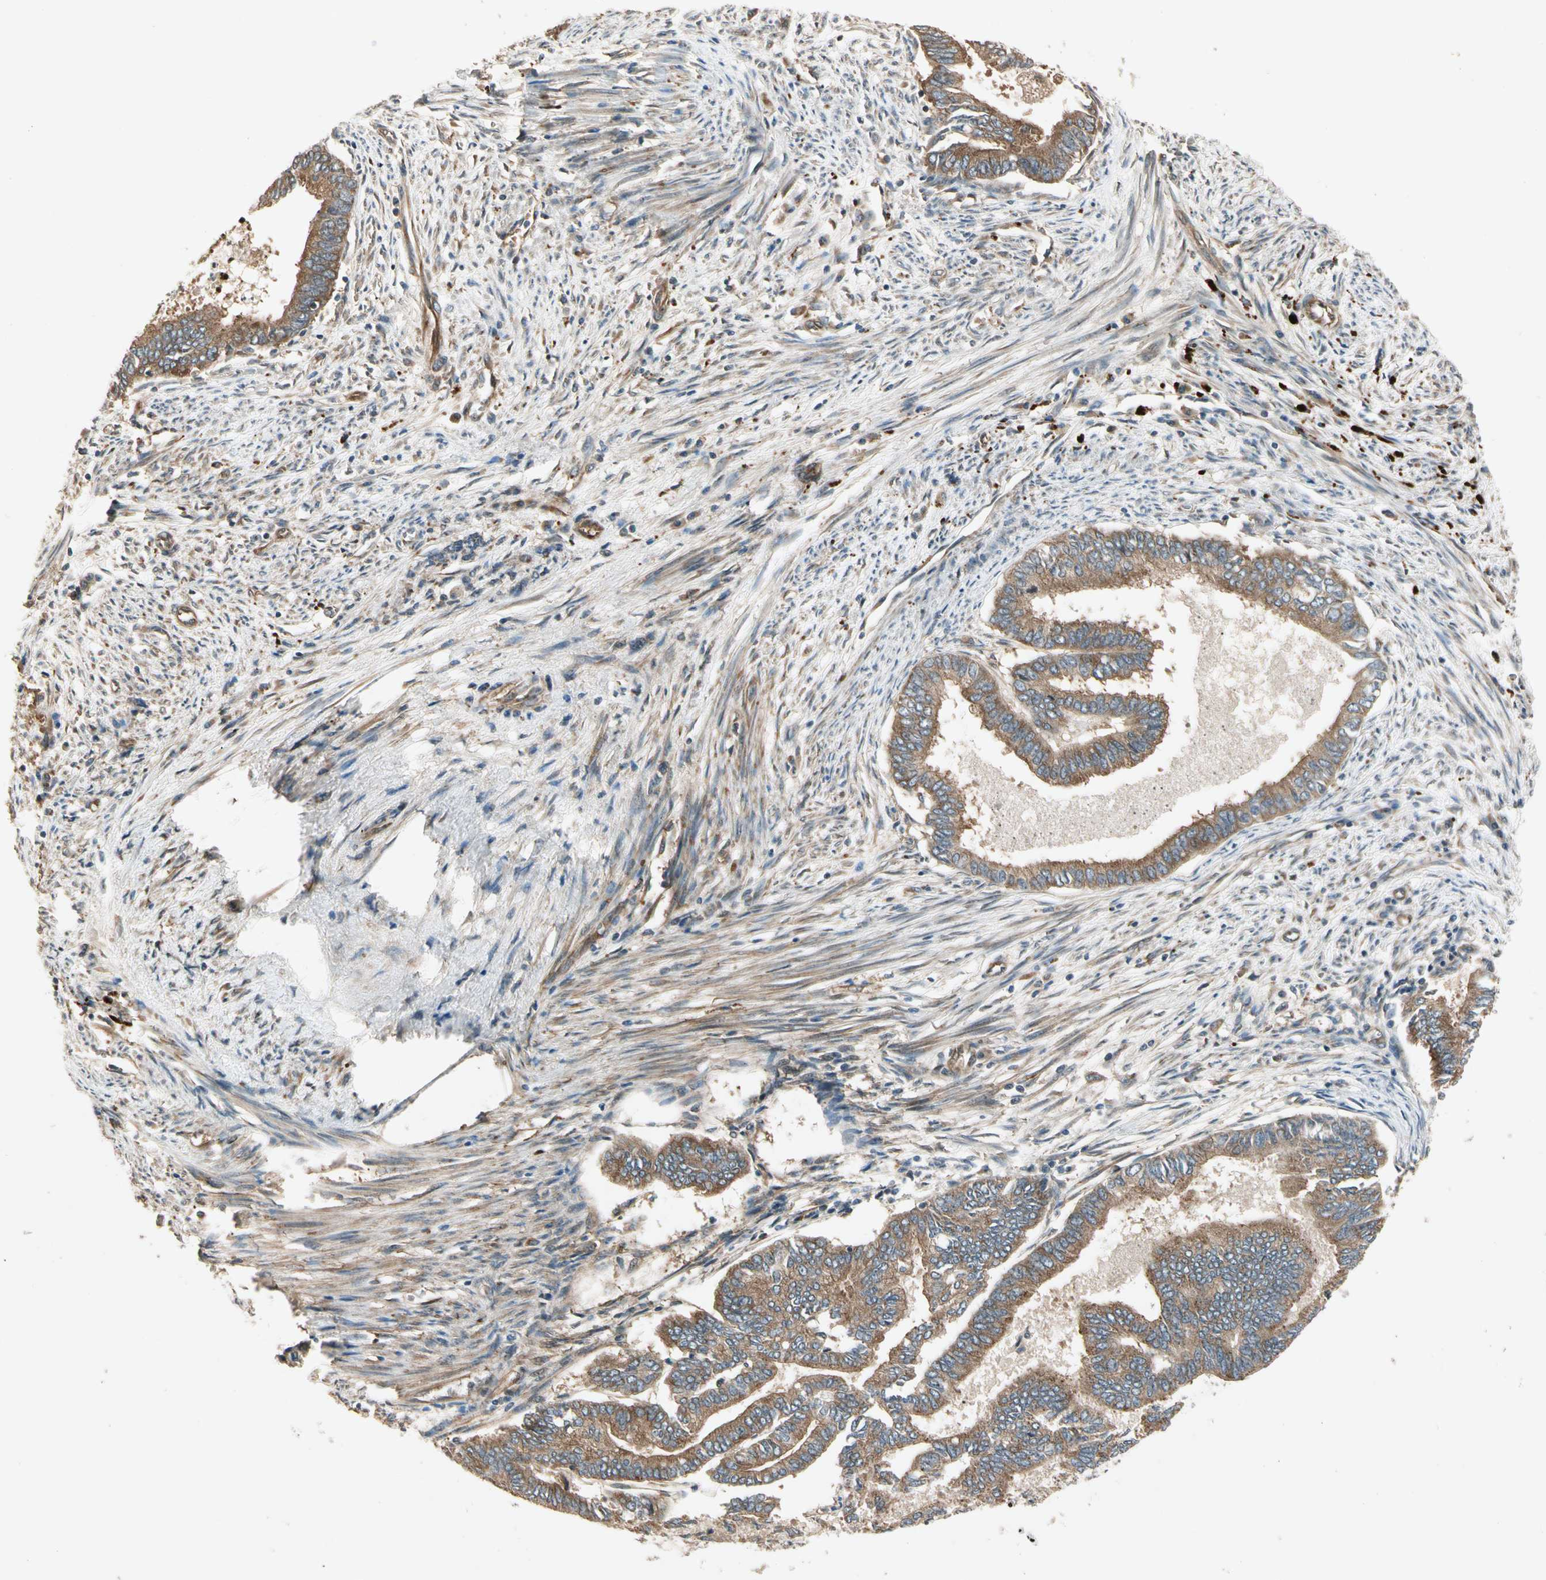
{"staining": {"intensity": "weak", "quantity": ">75%", "location": "cytoplasmic/membranous"}, "tissue": "endometrial cancer", "cell_type": "Tumor cells", "image_type": "cancer", "snomed": [{"axis": "morphology", "description": "Adenocarcinoma, NOS"}, {"axis": "topography", "description": "Endometrium"}], "caption": "Brown immunohistochemical staining in endometrial adenocarcinoma demonstrates weak cytoplasmic/membranous expression in about >75% of tumor cells. Nuclei are stained in blue.", "gene": "ROCK2", "patient": {"sex": "female", "age": 86}}